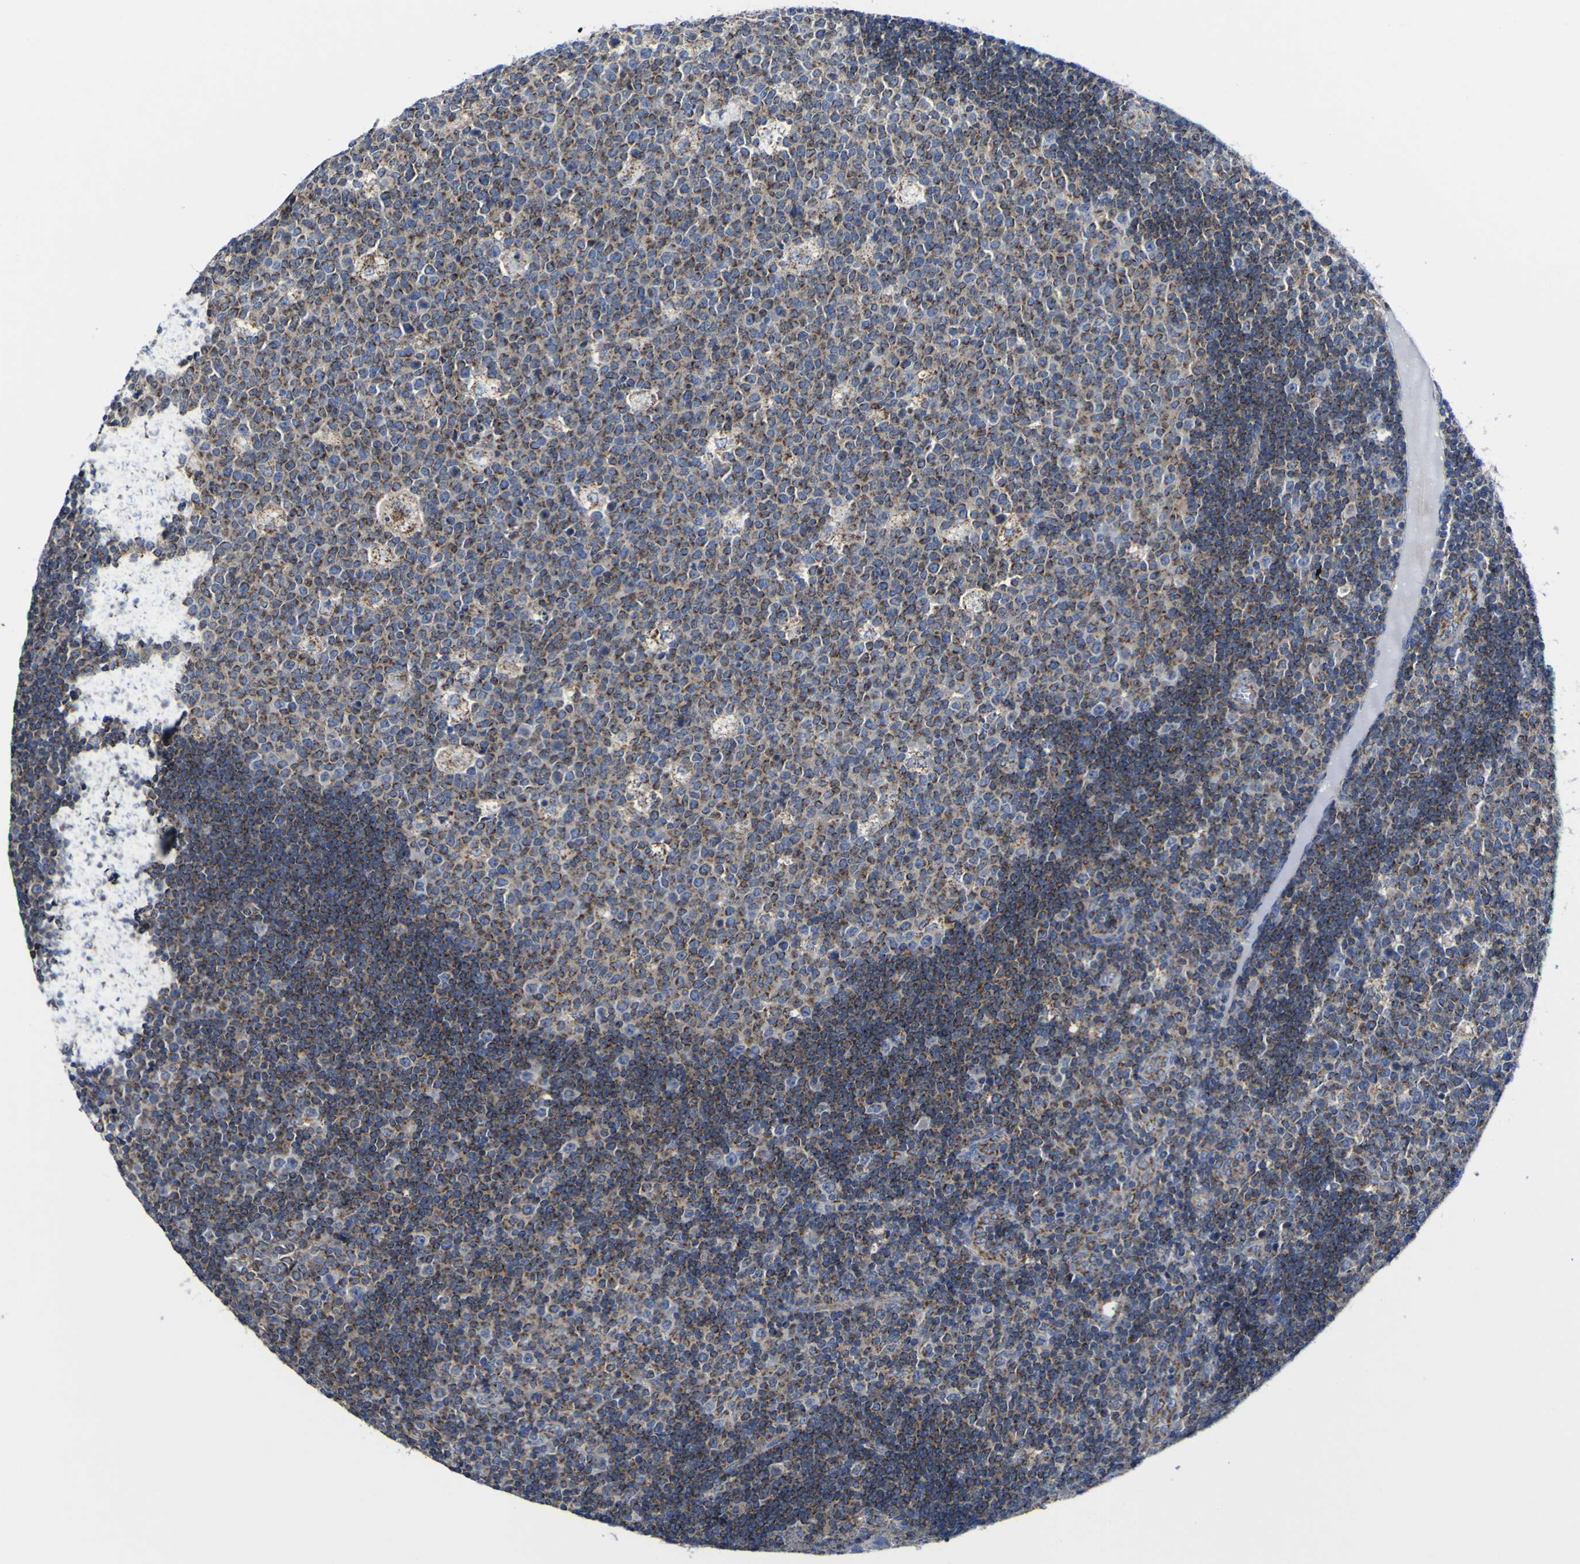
{"staining": {"intensity": "moderate", "quantity": ">75%", "location": "cytoplasmic/membranous"}, "tissue": "lymph node", "cell_type": "Germinal center cells", "image_type": "normal", "snomed": [{"axis": "morphology", "description": "Normal tissue, NOS"}, {"axis": "topography", "description": "Lymph node"}, {"axis": "topography", "description": "Salivary gland"}], "caption": "Brown immunohistochemical staining in unremarkable lymph node reveals moderate cytoplasmic/membranous staining in about >75% of germinal center cells. The staining is performed using DAB brown chromogen to label protein expression. The nuclei are counter-stained blue using hematoxylin.", "gene": "CCDC90B", "patient": {"sex": "male", "age": 8}}